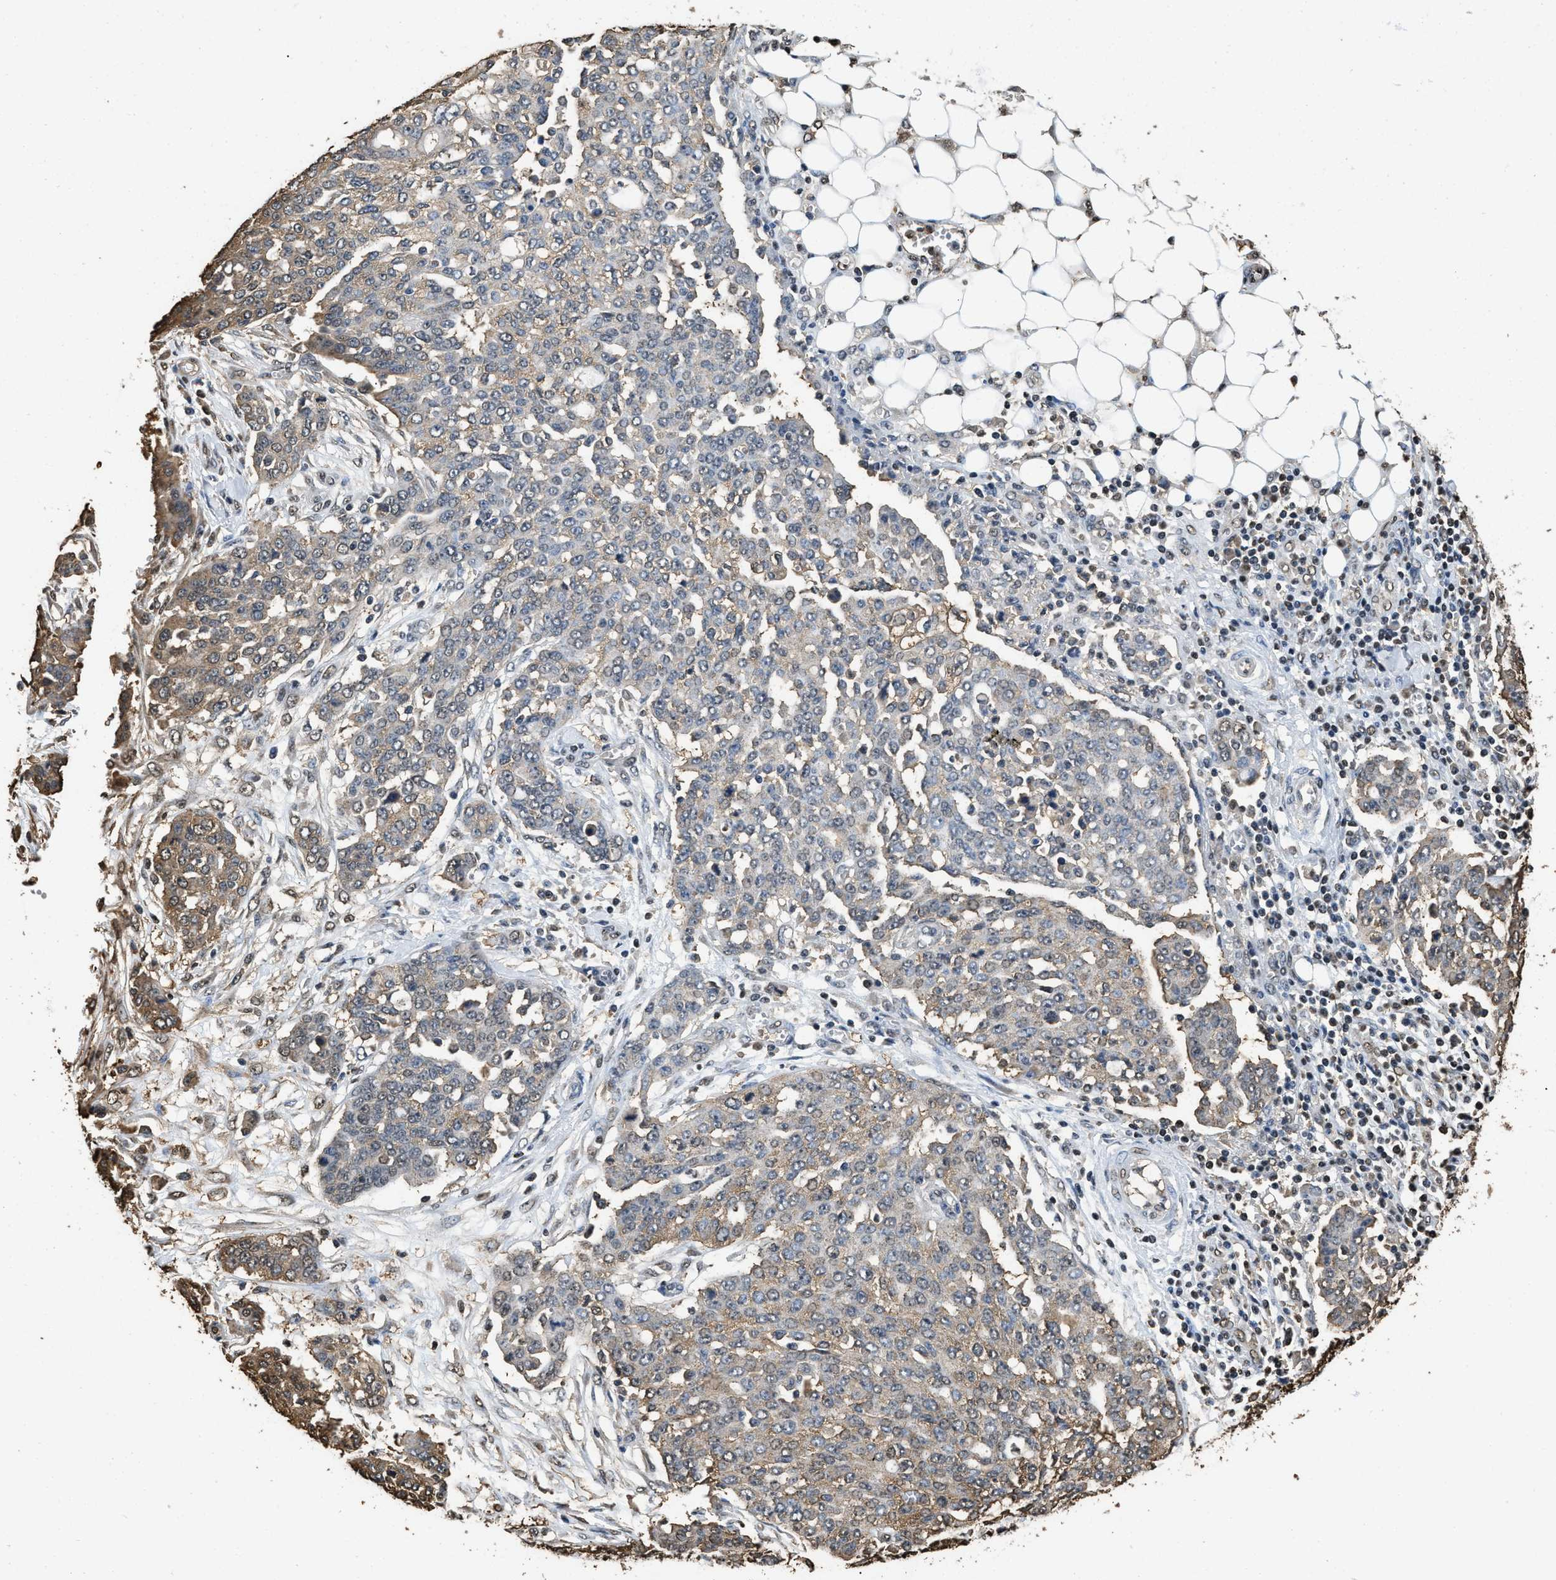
{"staining": {"intensity": "weak", "quantity": "25%-75%", "location": "cytoplasmic/membranous"}, "tissue": "ovarian cancer", "cell_type": "Tumor cells", "image_type": "cancer", "snomed": [{"axis": "morphology", "description": "Cystadenocarcinoma, serous, NOS"}, {"axis": "topography", "description": "Soft tissue"}, {"axis": "topography", "description": "Ovary"}], "caption": "About 25%-75% of tumor cells in serous cystadenocarcinoma (ovarian) show weak cytoplasmic/membranous protein positivity as visualized by brown immunohistochemical staining.", "gene": "GAPDH", "patient": {"sex": "female", "age": 57}}